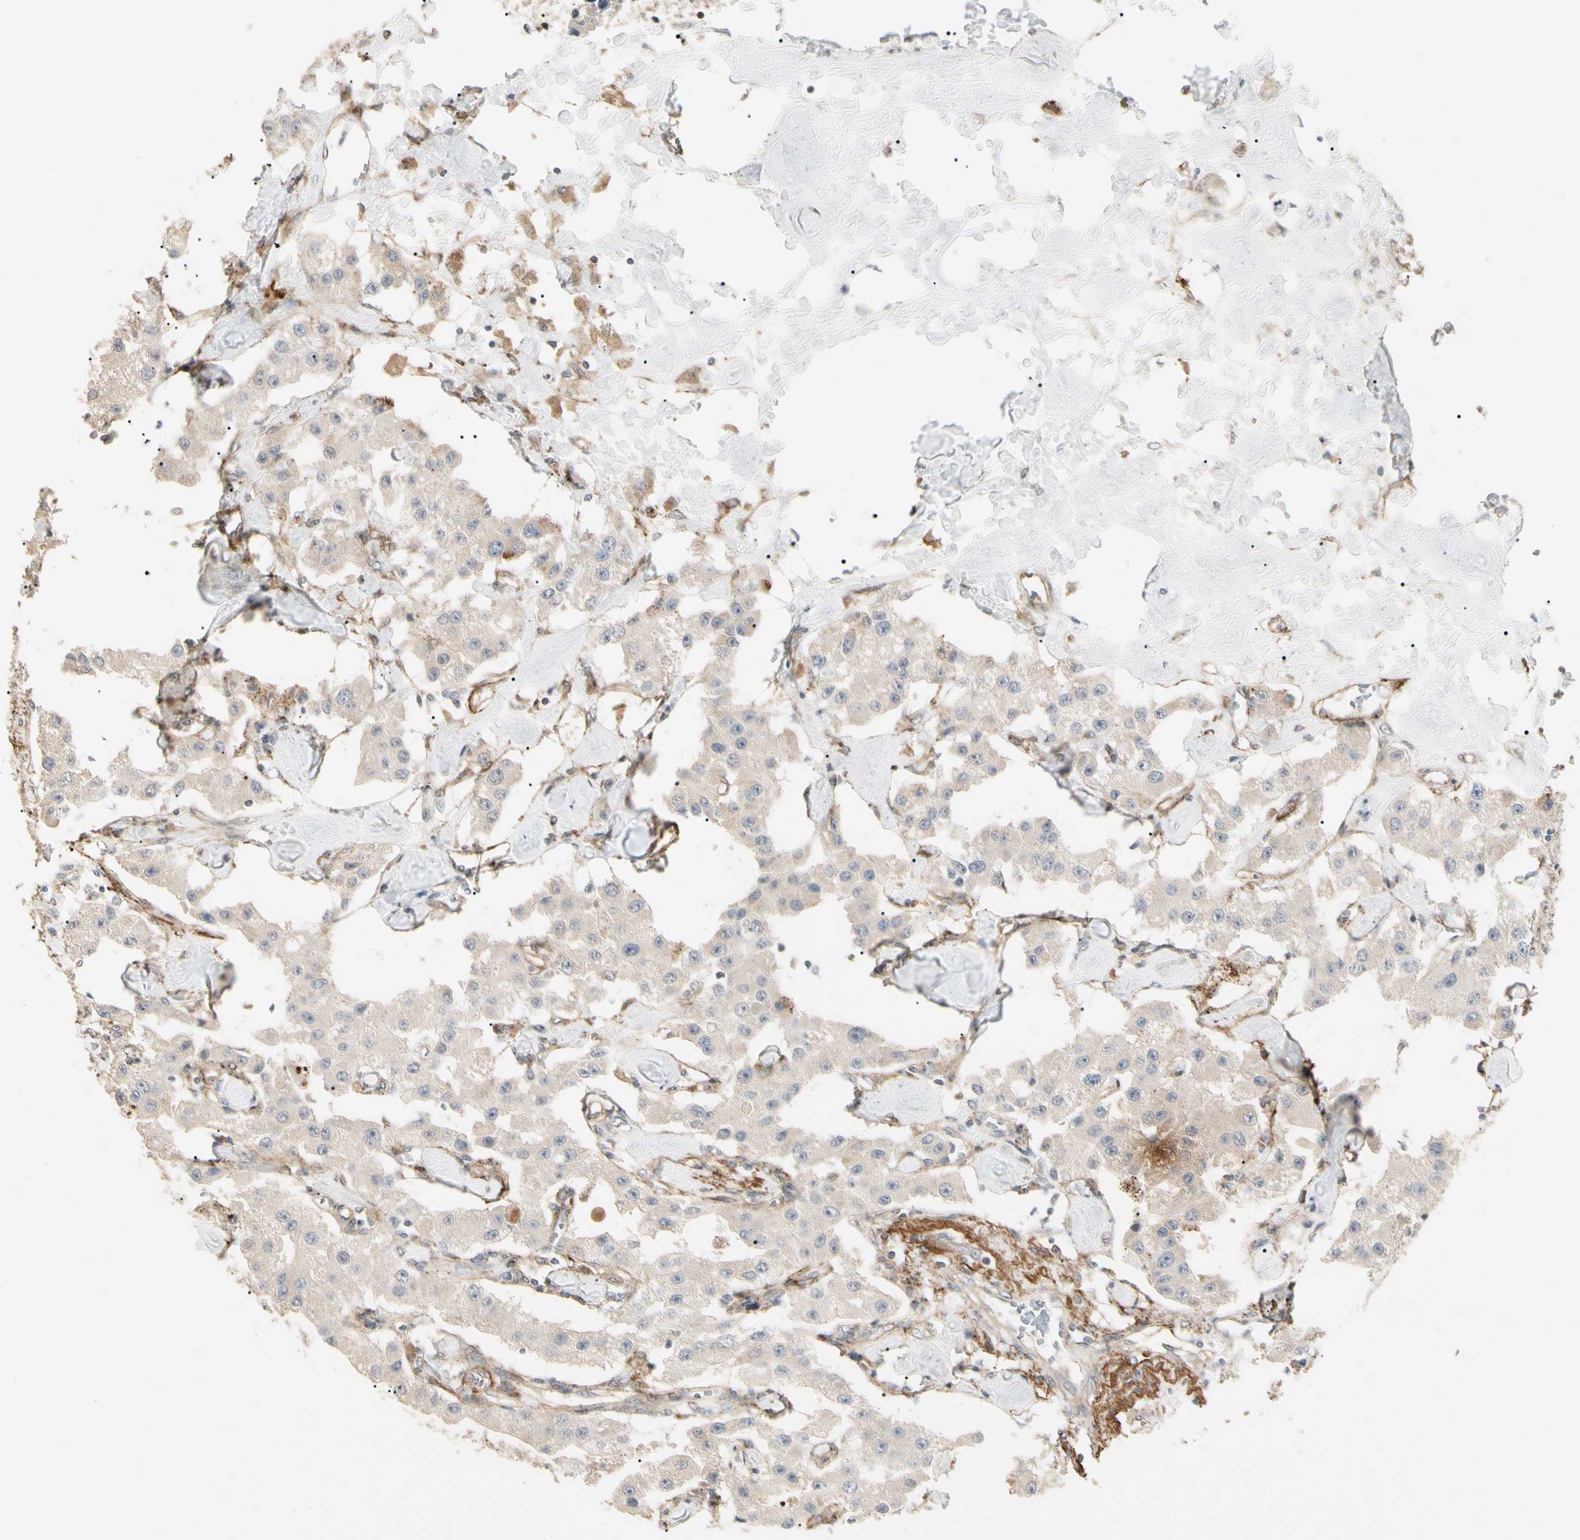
{"staining": {"intensity": "moderate", "quantity": ">75%", "location": "cytoplasmic/membranous"}, "tissue": "carcinoid", "cell_type": "Tumor cells", "image_type": "cancer", "snomed": [{"axis": "morphology", "description": "Carcinoid, malignant, NOS"}, {"axis": "topography", "description": "Pancreas"}], "caption": "Carcinoid (malignant) stained for a protein exhibits moderate cytoplasmic/membranous positivity in tumor cells.", "gene": "F2R", "patient": {"sex": "male", "age": 41}}